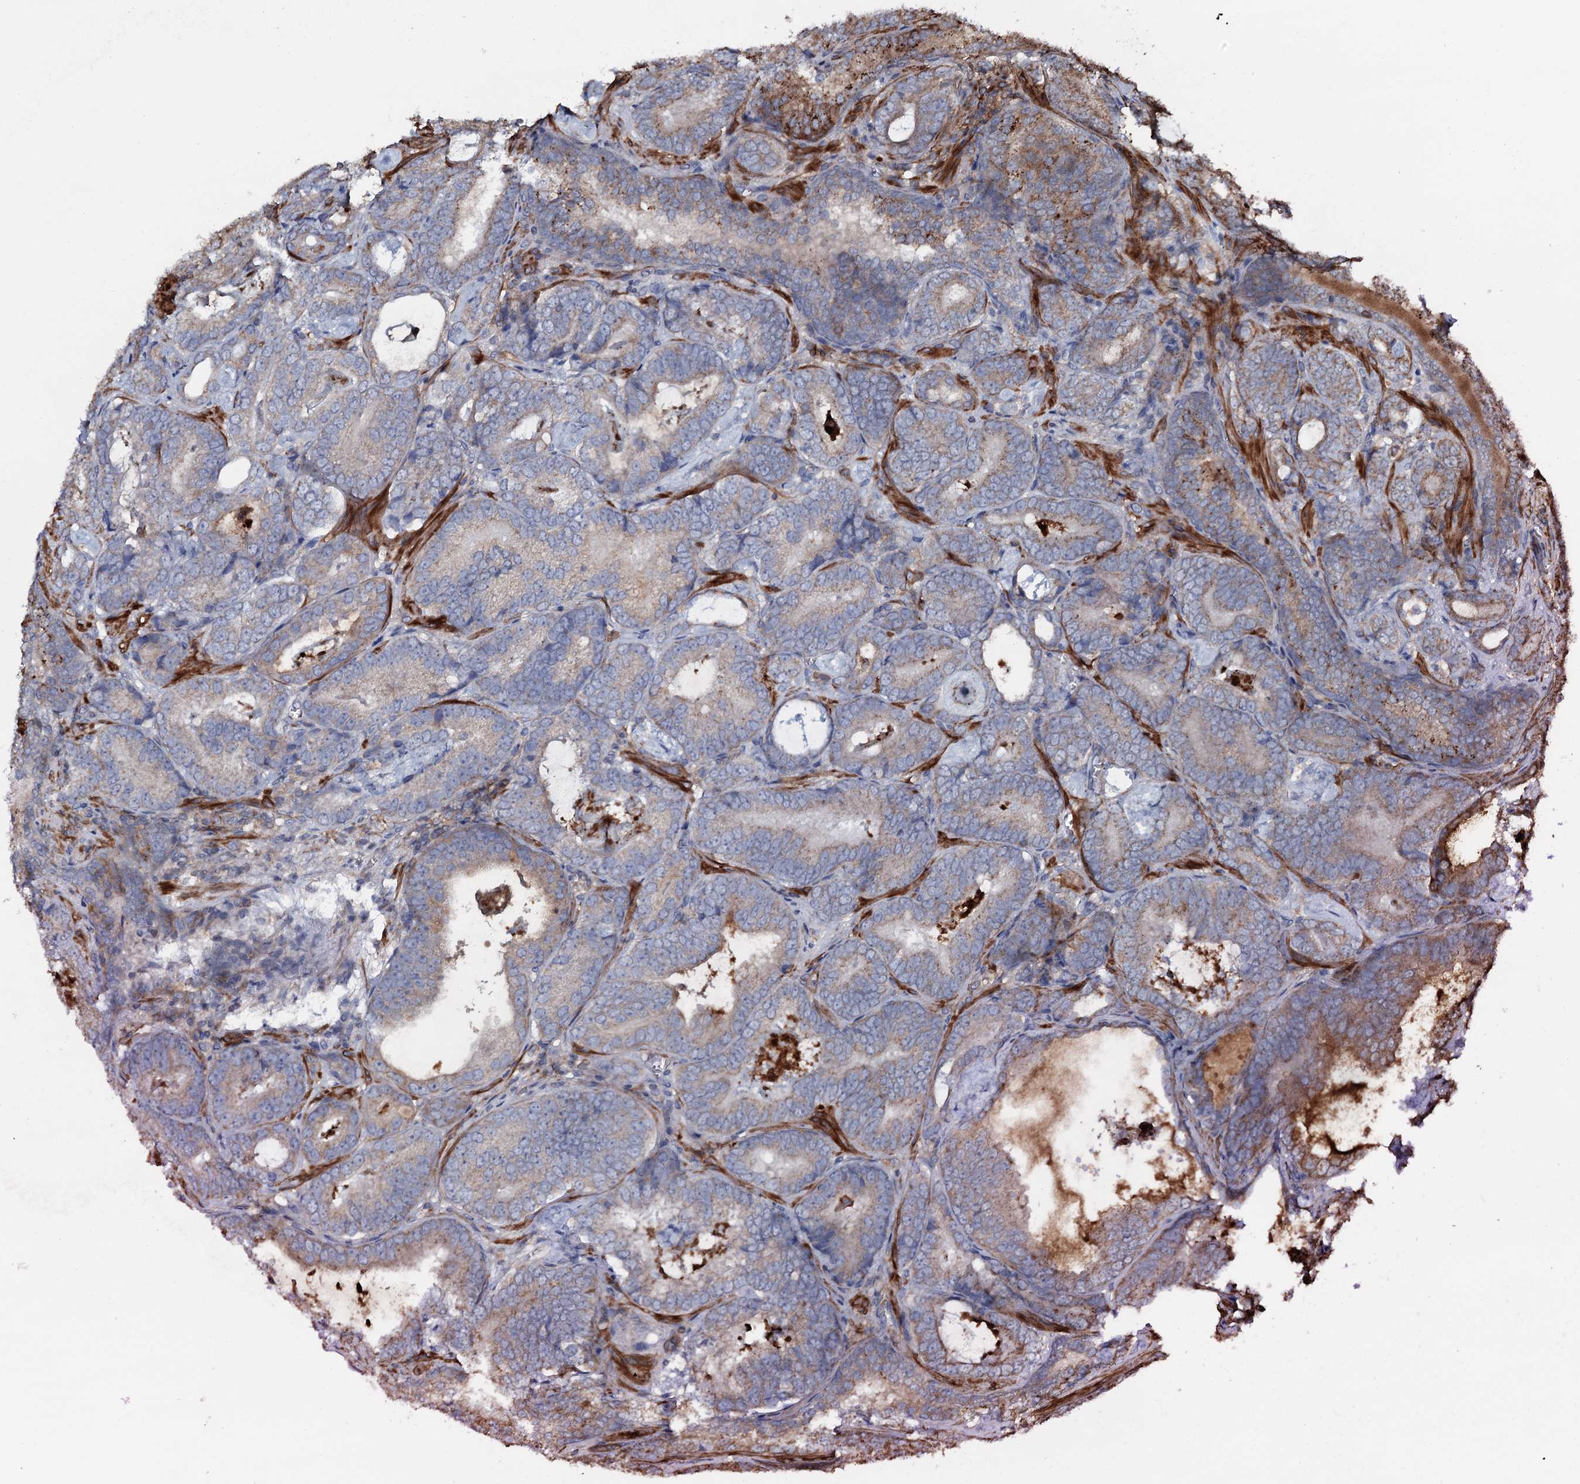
{"staining": {"intensity": "moderate", "quantity": "25%-75%", "location": "cytoplasmic/membranous"}, "tissue": "prostate cancer", "cell_type": "Tumor cells", "image_type": "cancer", "snomed": [{"axis": "morphology", "description": "Adenocarcinoma, Low grade"}, {"axis": "topography", "description": "Prostate"}], "caption": "Immunohistochemistry (IHC) photomicrograph of neoplastic tissue: human prostate adenocarcinoma (low-grade) stained using immunohistochemistry shows medium levels of moderate protein expression localized specifically in the cytoplasmic/membranous of tumor cells, appearing as a cytoplasmic/membranous brown color.", "gene": "VWA8", "patient": {"sex": "male", "age": 60}}